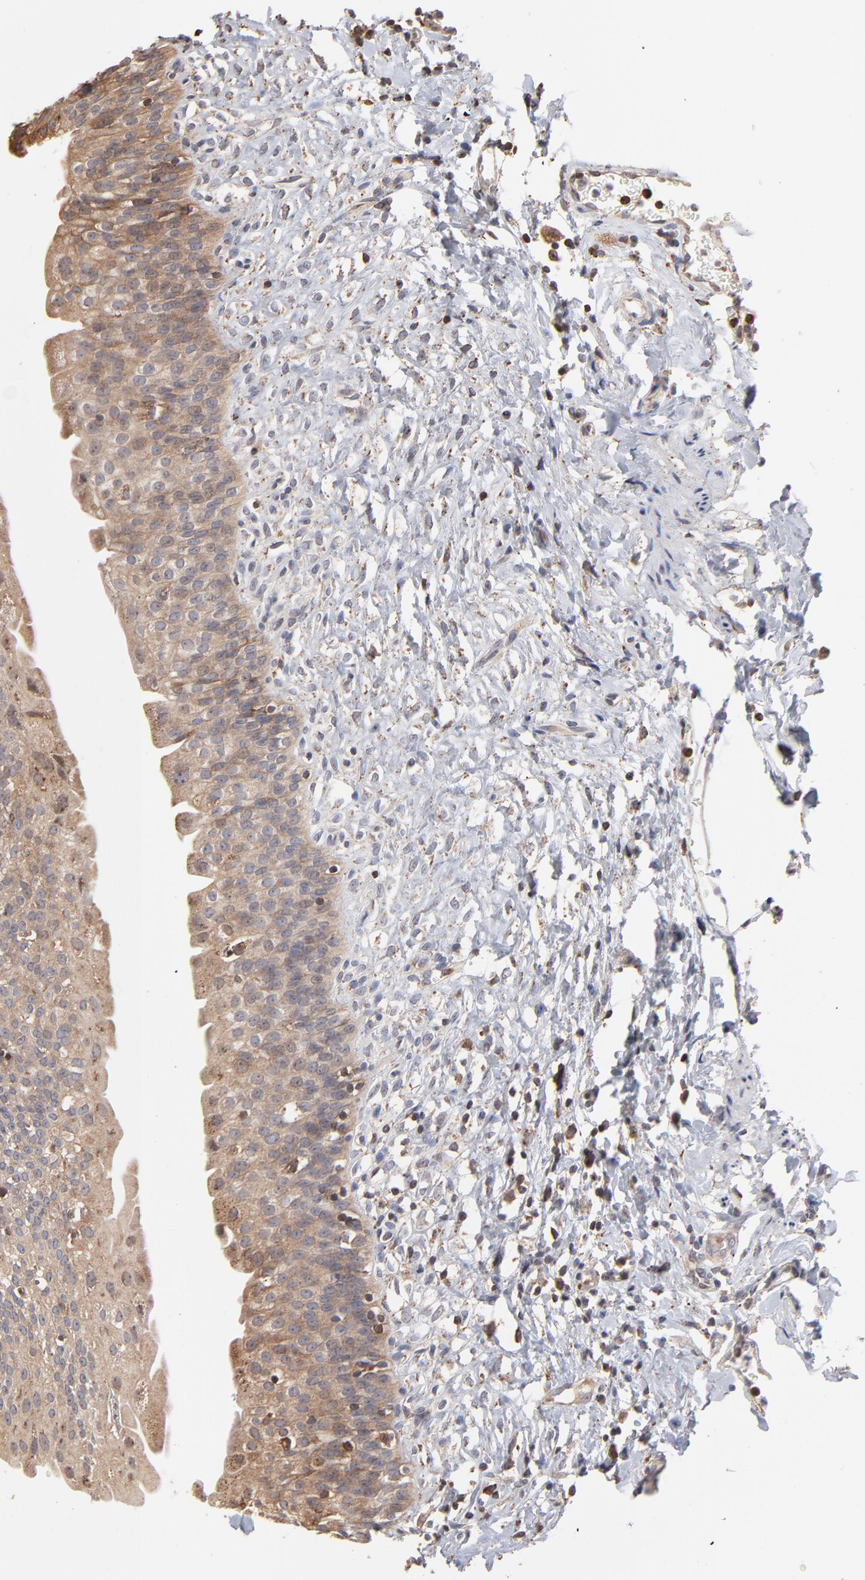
{"staining": {"intensity": "moderate", "quantity": ">75%", "location": "cytoplasmic/membranous"}, "tissue": "urinary bladder", "cell_type": "Urothelial cells", "image_type": "normal", "snomed": [{"axis": "morphology", "description": "Normal tissue, NOS"}, {"axis": "topography", "description": "Urinary bladder"}], "caption": "Protein staining shows moderate cytoplasmic/membranous expression in about >75% of urothelial cells in normal urinary bladder. (IHC, brightfield microscopy, high magnification).", "gene": "RNF213", "patient": {"sex": "female", "age": 80}}